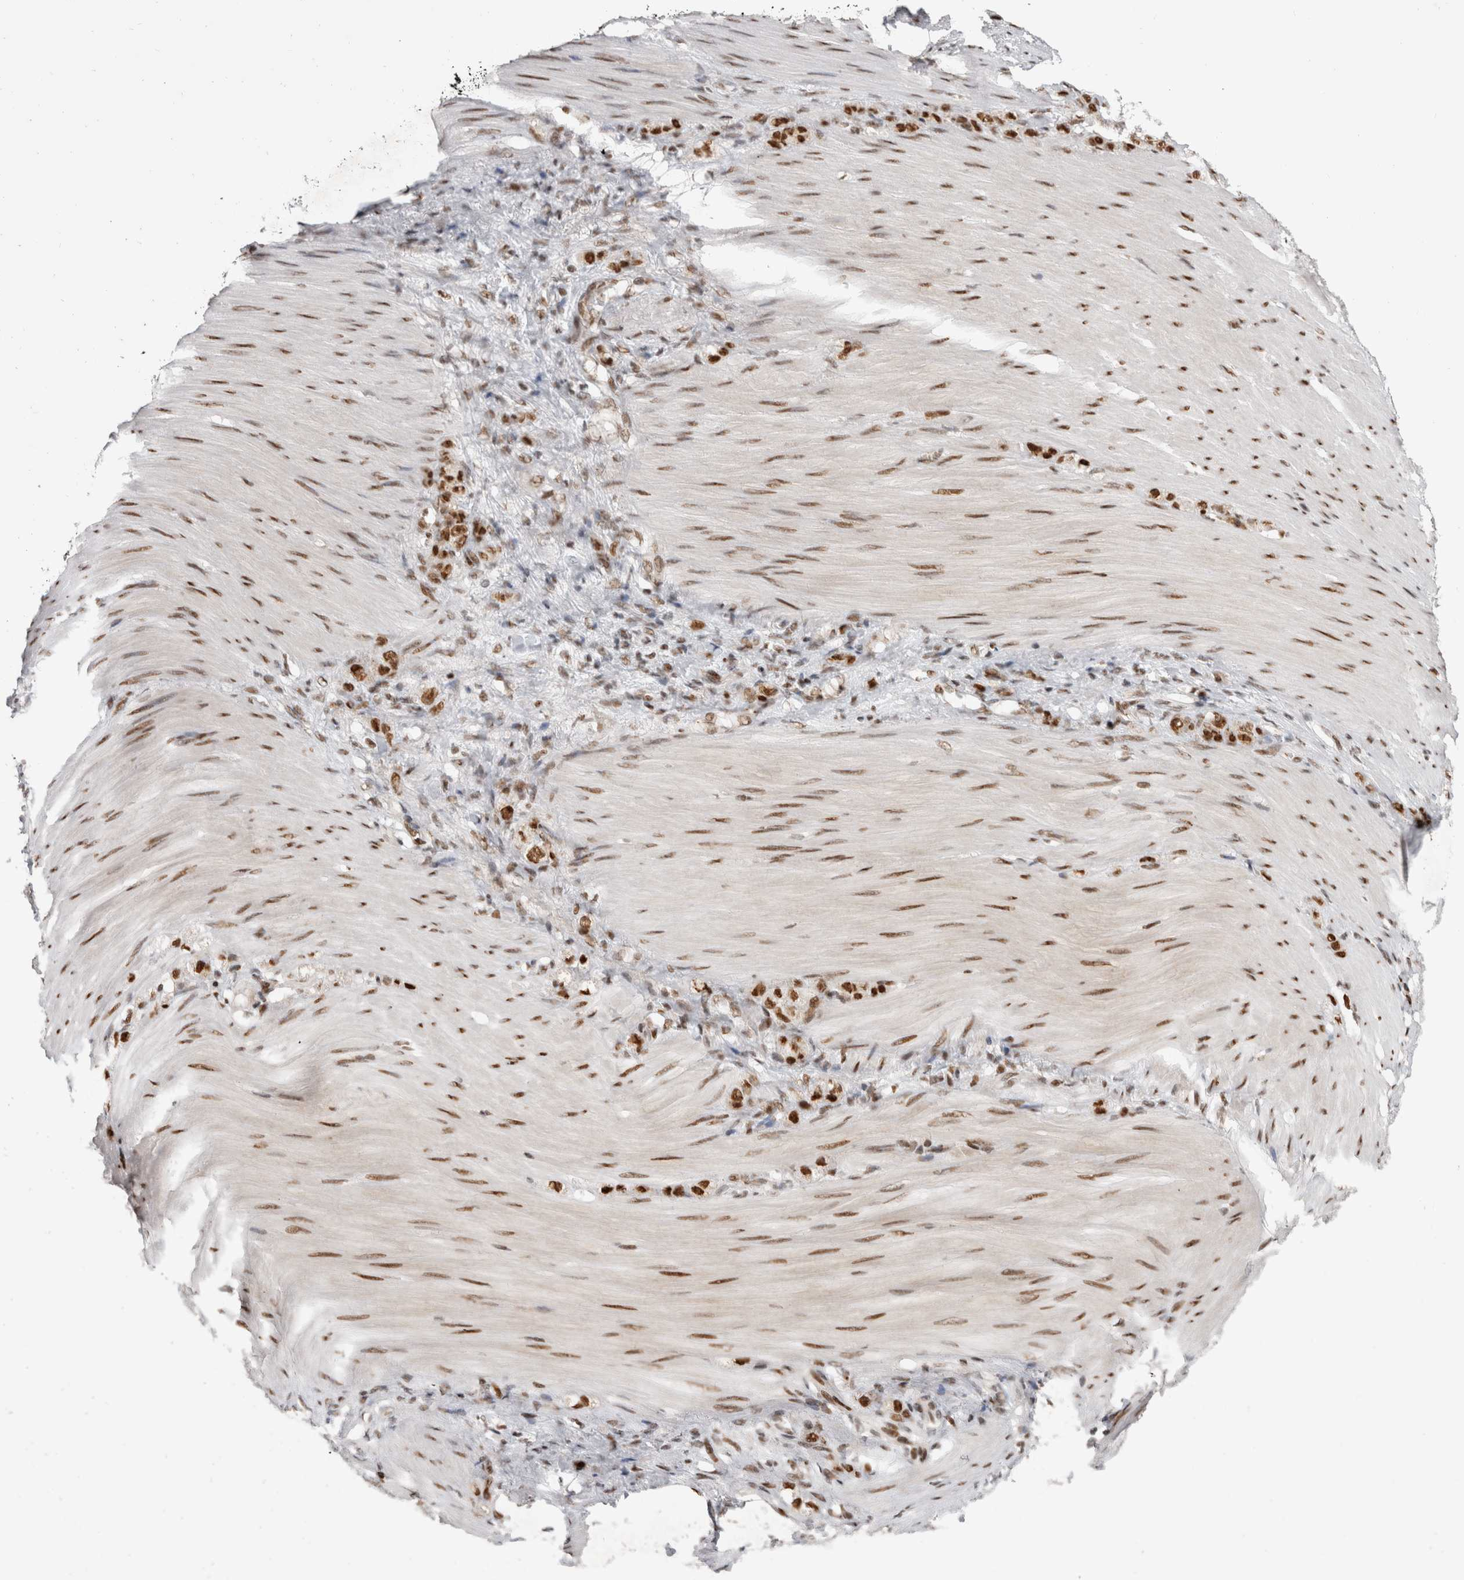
{"staining": {"intensity": "strong", "quantity": ">75%", "location": "nuclear"}, "tissue": "stomach cancer", "cell_type": "Tumor cells", "image_type": "cancer", "snomed": [{"axis": "morphology", "description": "Normal tissue, NOS"}, {"axis": "morphology", "description": "Adenocarcinoma, NOS"}, {"axis": "topography", "description": "Stomach"}], "caption": "Protein expression analysis of adenocarcinoma (stomach) shows strong nuclear expression in approximately >75% of tumor cells. (Stains: DAB in brown, nuclei in blue, Microscopy: brightfield microscopy at high magnification).", "gene": "EYA2", "patient": {"sex": "male", "age": 82}}